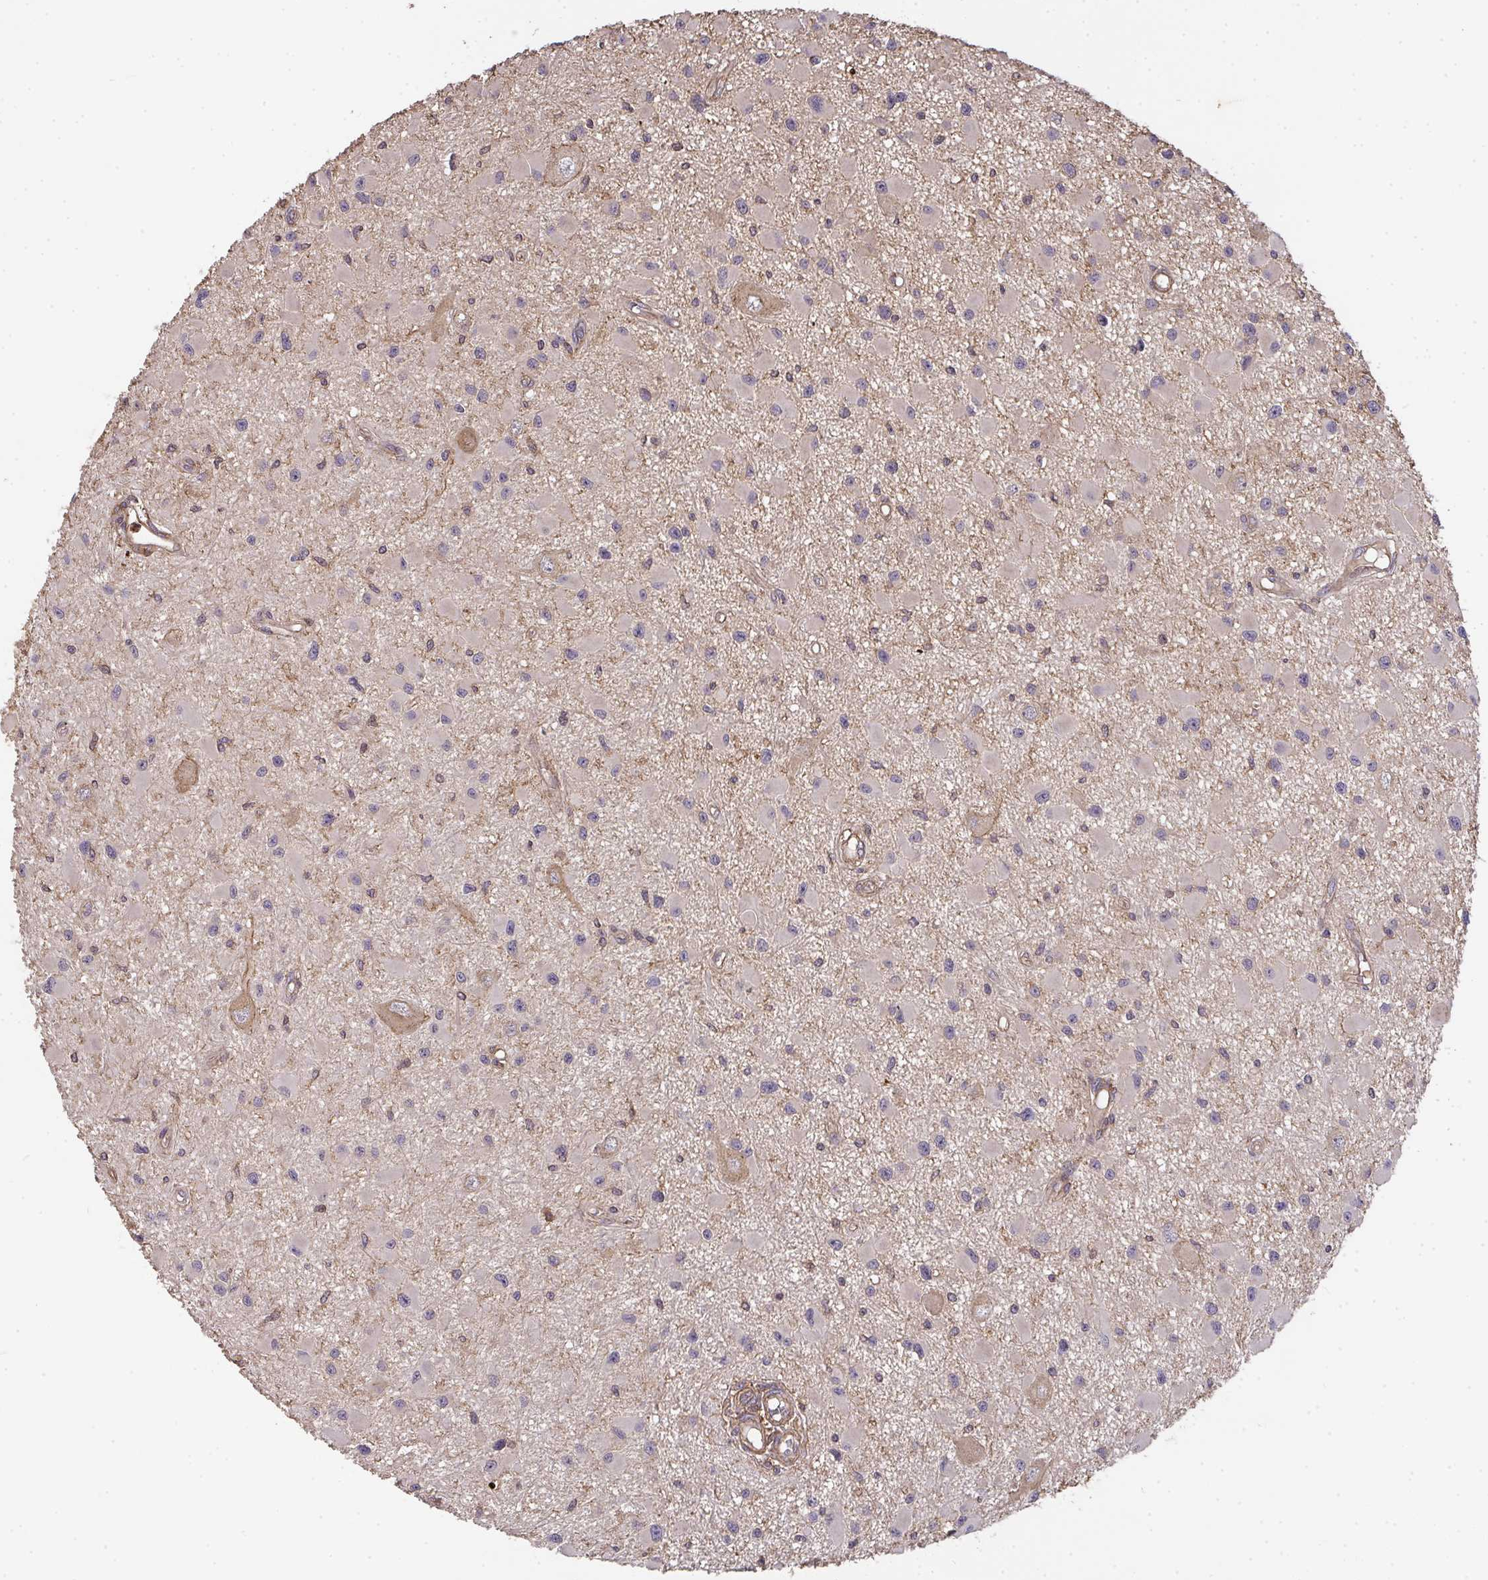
{"staining": {"intensity": "negative", "quantity": "none", "location": "none"}, "tissue": "glioma", "cell_type": "Tumor cells", "image_type": "cancer", "snomed": [{"axis": "morphology", "description": "Glioma, malignant, High grade"}, {"axis": "topography", "description": "Brain"}], "caption": "The micrograph shows no staining of tumor cells in malignant high-grade glioma.", "gene": "TNMD", "patient": {"sex": "male", "age": 54}}